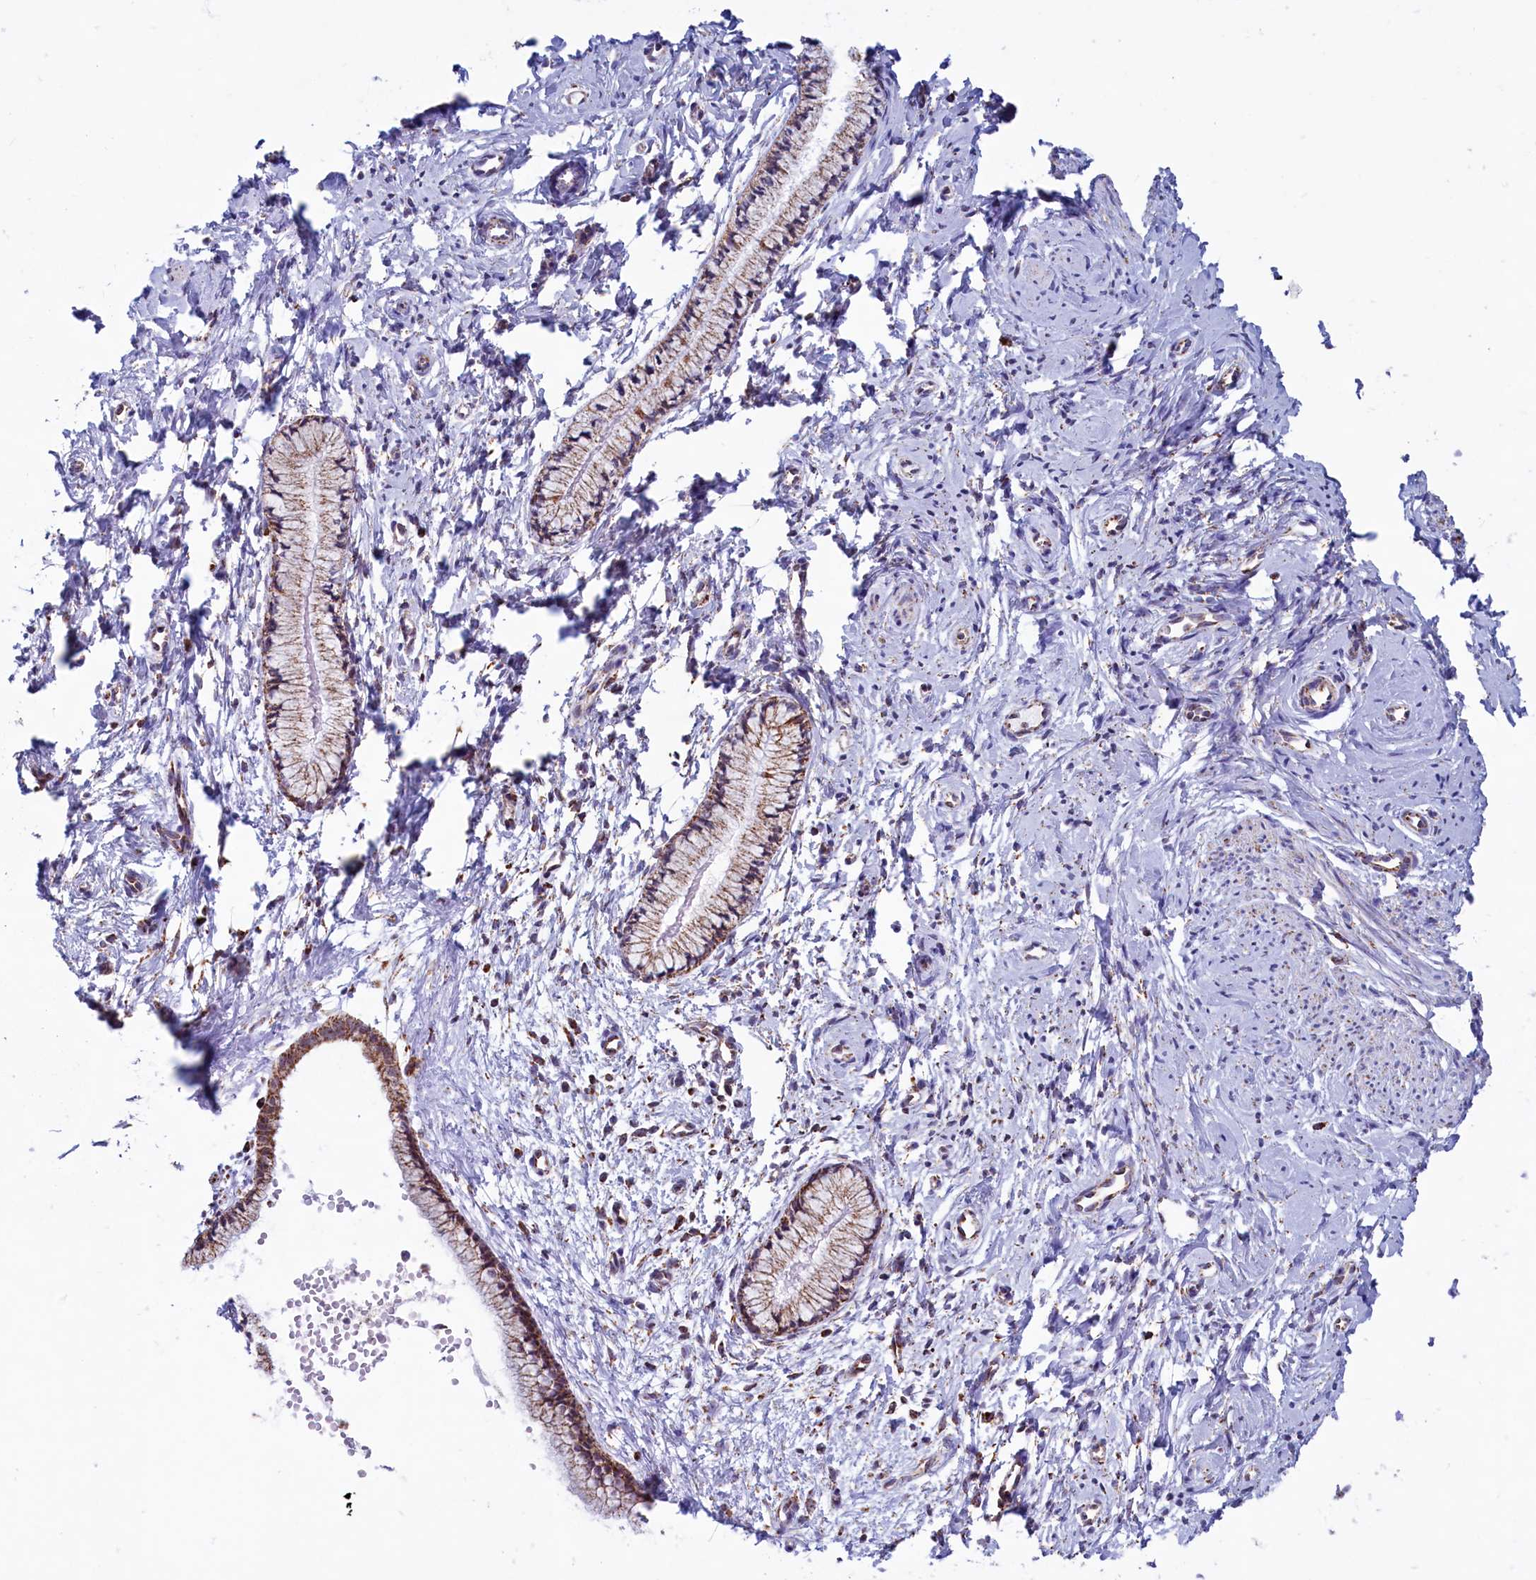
{"staining": {"intensity": "moderate", "quantity": ">75%", "location": "cytoplasmic/membranous"}, "tissue": "cervix", "cell_type": "Glandular cells", "image_type": "normal", "snomed": [{"axis": "morphology", "description": "Normal tissue, NOS"}, {"axis": "topography", "description": "Cervix"}], "caption": "Immunohistochemistry image of unremarkable human cervix stained for a protein (brown), which exhibits medium levels of moderate cytoplasmic/membranous staining in approximately >75% of glandular cells.", "gene": "C1D", "patient": {"sex": "female", "age": 57}}